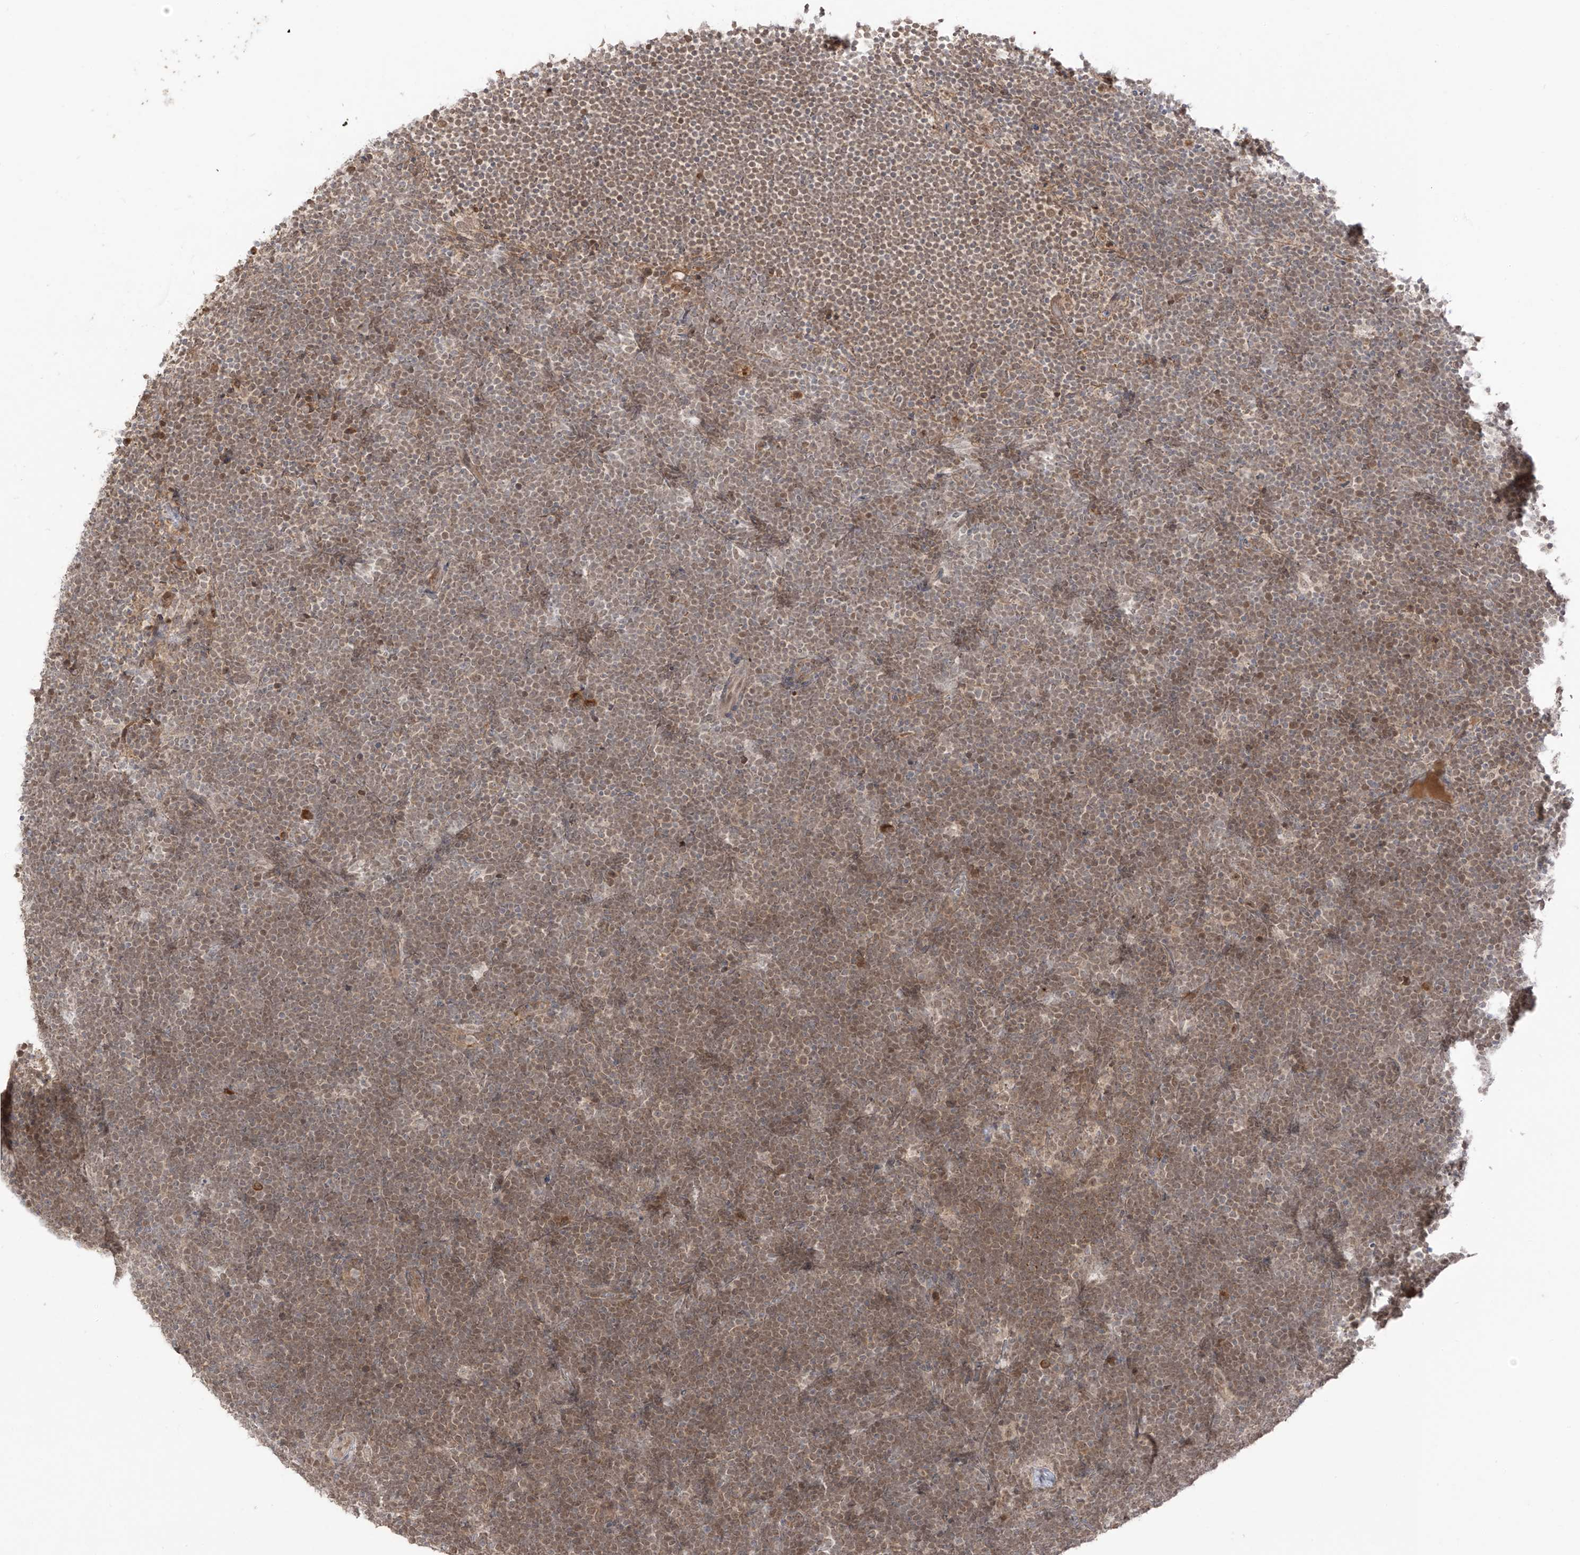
{"staining": {"intensity": "weak", "quantity": ">75%", "location": "cytoplasmic/membranous,nuclear"}, "tissue": "lymphoma", "cell_type": "Tumor cells", "image_type": "cancer", "snomed": [{"axis": "morphology", "description": "Malignant lymphoma, non-Hodgkin's type, High grade"}, {"axis": "topography", "description": "Lymph node"}], "caption": "High-grade malignant lymphoma, non-Hodgkin's type was stained to show a protein in brown. There is low levels of weak cytoplasmic/membranous and nuclear expression in approximately >75% of tumor cells. (DAB IHC with brightfield microscopy, high magnification).", "gene": "COLGALT2", "patient": {"sex": "male", "age": 13}}